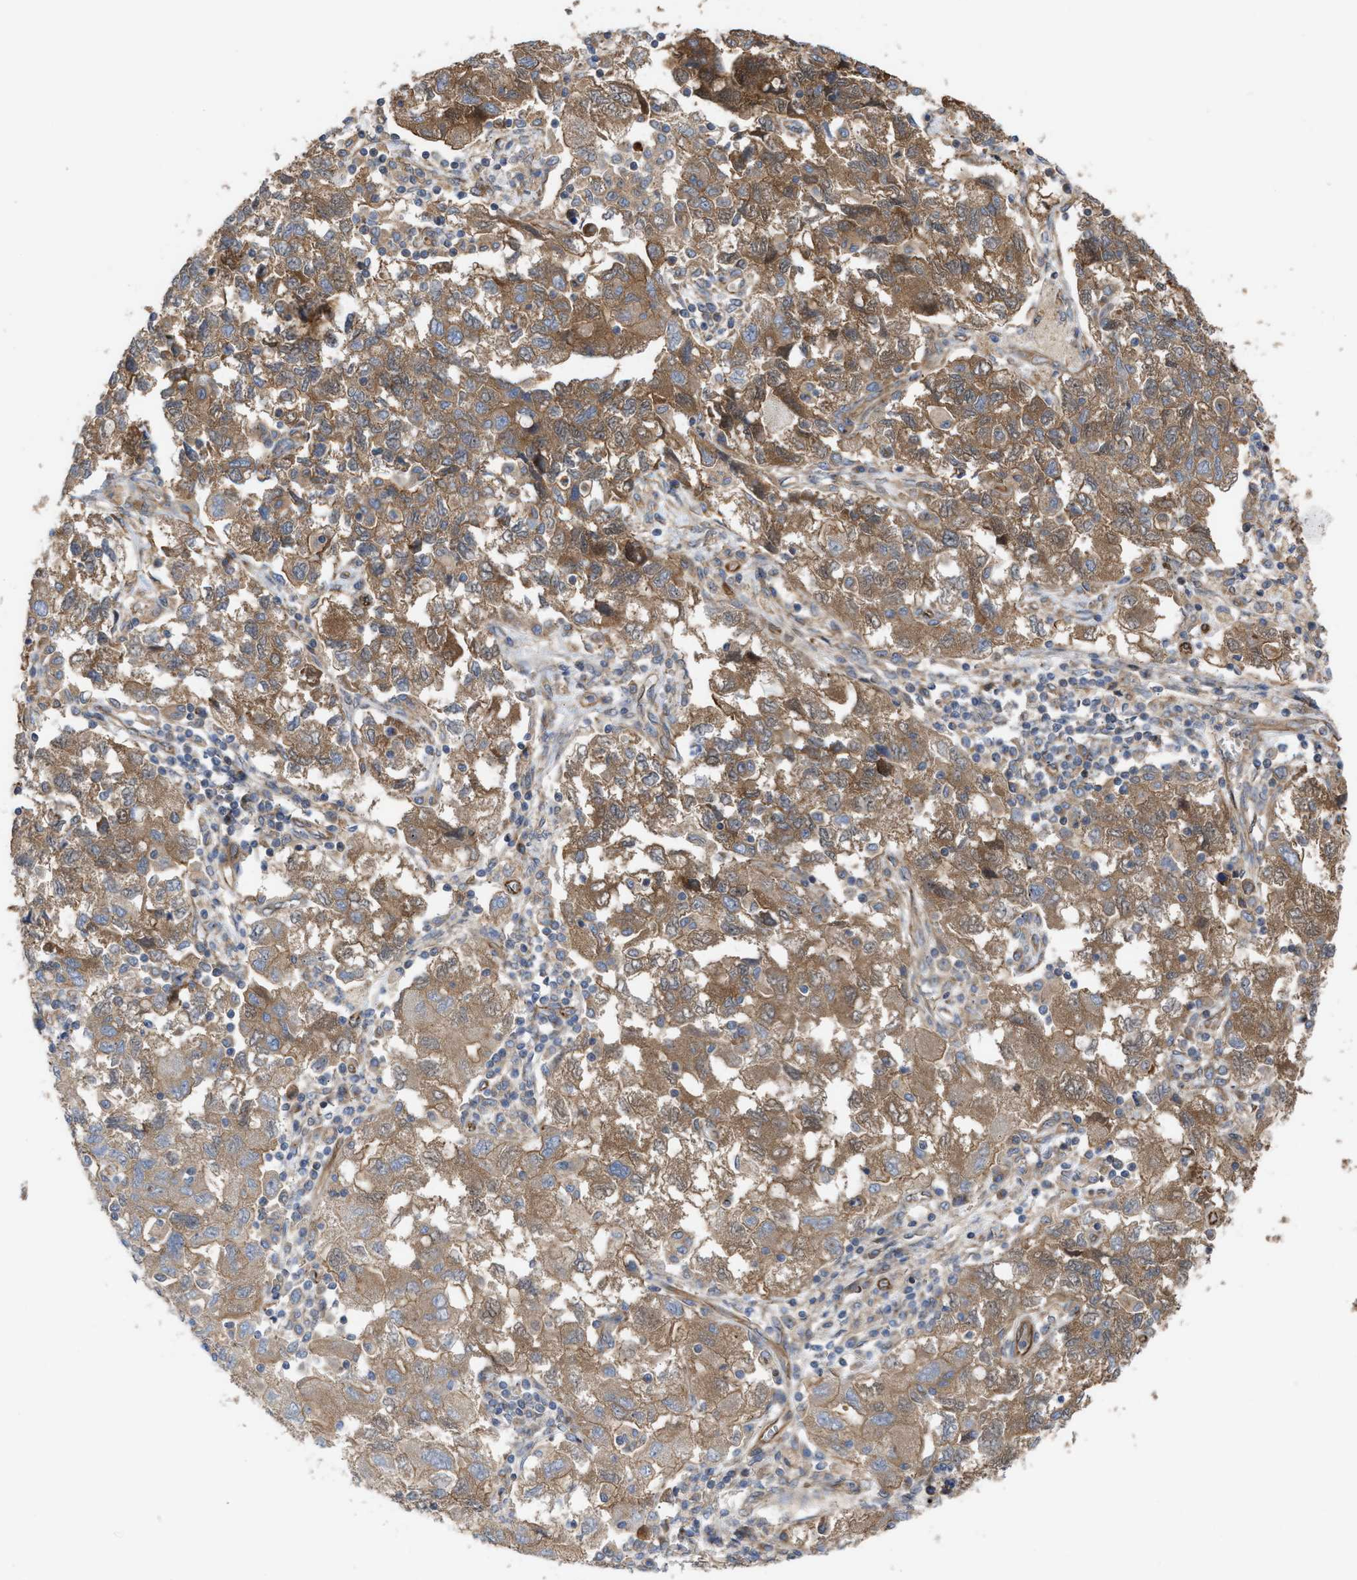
{"staining": {"intensity": "moderate", "quantity": ">75%", "location": "cytoplasmic/membranous"}, "tissue": "ovarian cancer", "cell_type": "Tumor cells", "image_type": "cancer", "snomed": [{"axis": "morphology", "description": "Carcinoma, NOS"}, {"axis": "morphology", "description": "Cystadenocarcinoma, serous, NOS"}, {"axis": "topography", "description": "Ovary"}], "caption": "Immunohistochemistry (IHC) histopathology image of human ovarian cancer (serous cystadenocarcinoma) stained for a protein (brown), which reveals medium levels of moderate cytoplasmic/membranous expression in approximately >75% of tumor cells.", "gene": "EPS15L1", "patient": {"sex": "female", "age": 69}}